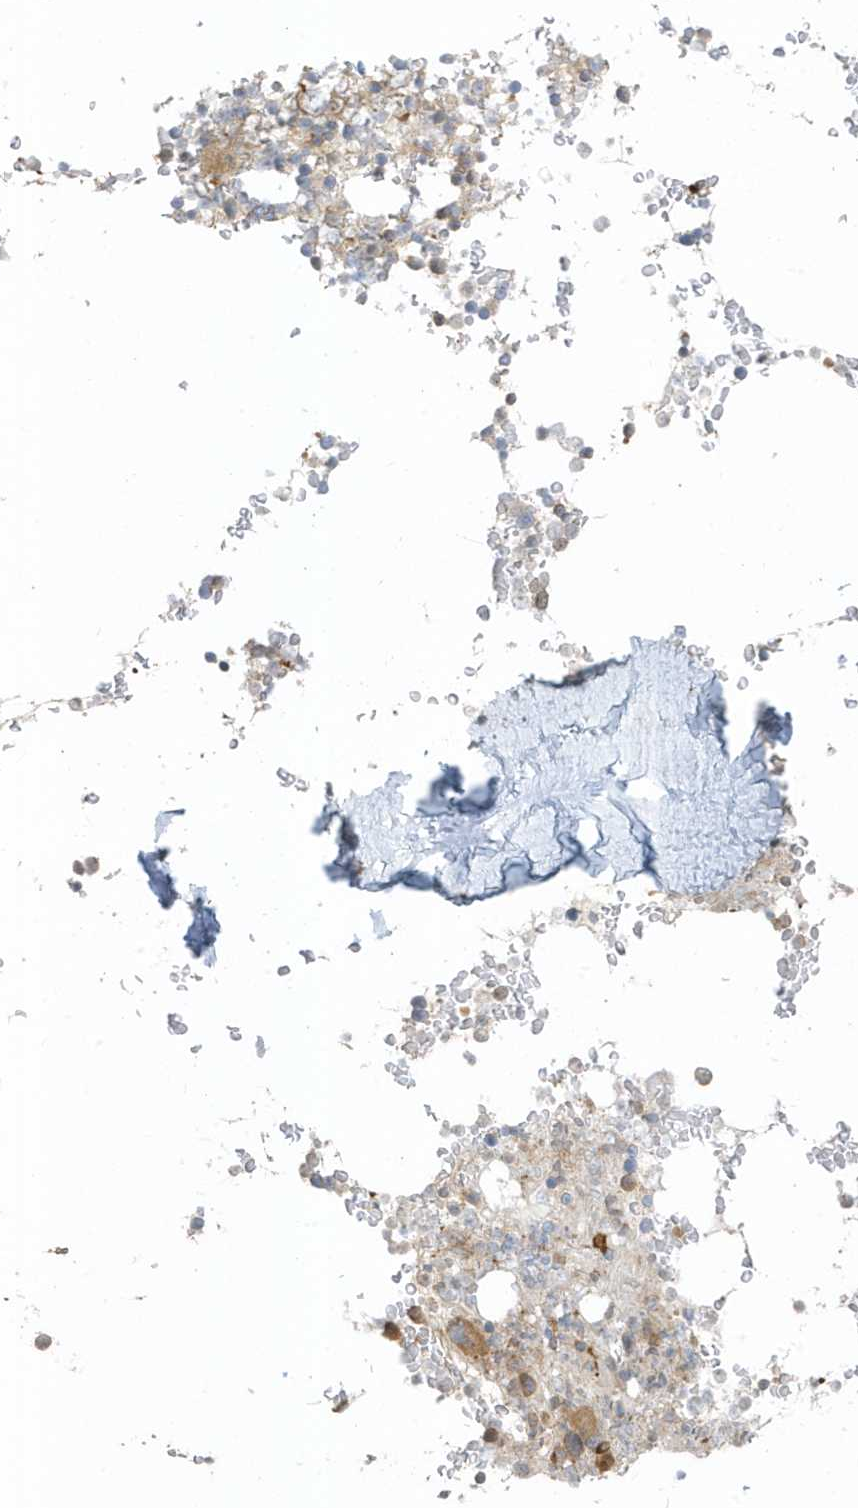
{"staining": {"intensity": "moderate", "quantity": "25%-75%", "location": "cytoplasmic/membranous"}, "tissue": "bone marrow", "cell_type": "Hematopoietic cells", "image_type": "normal", "snomed": [{"axis": "morphology", "description": "Normal tissue, NOS"}, {"axis": "topography", "description": "Bone marrow"}], "caption": "Bone marrow stained with a brown dye demonstrates moderate cytoplasmic/membranous positive staining in about 25%-75% of hematopoietic cells.", "gene": "ZBTB8A", "patient": {"sex": "male", "age": 58}}